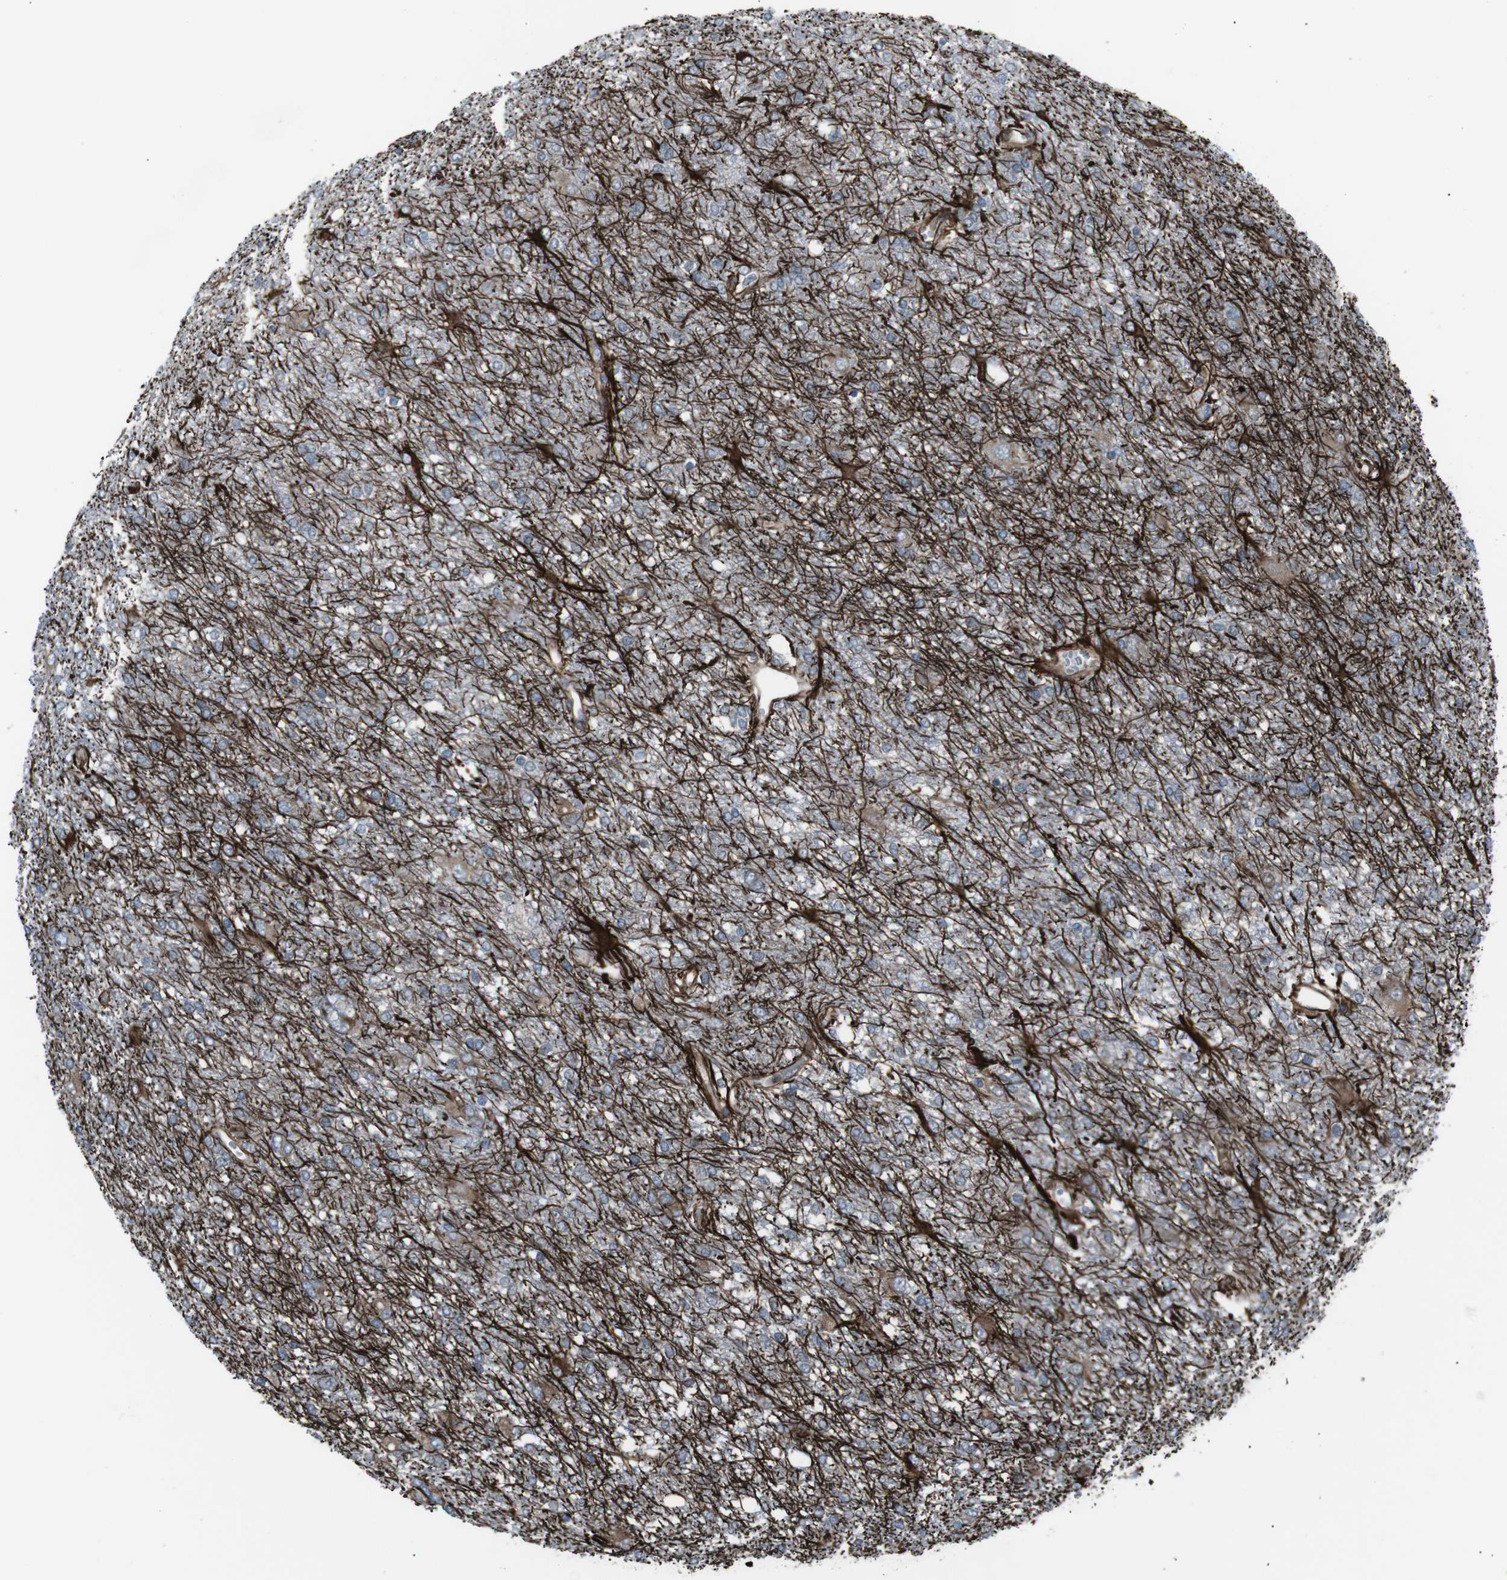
{"staining": {"intensity": "negative", "quantity": "none", "location": "none"}, "tissue": "glioma", "cell_type": "Tumor cells", "image_type": "cancer", "snomed": [{"axis": "morphology", "description": "Glioma, malignant, High grade"}, {"axis": "topography", "description": "Brain"}], "caption": "Tumor cells show no significant protein staining in glioma.", "gene": "TMEM141", "patient": {"sex": "female", "age": 59}}